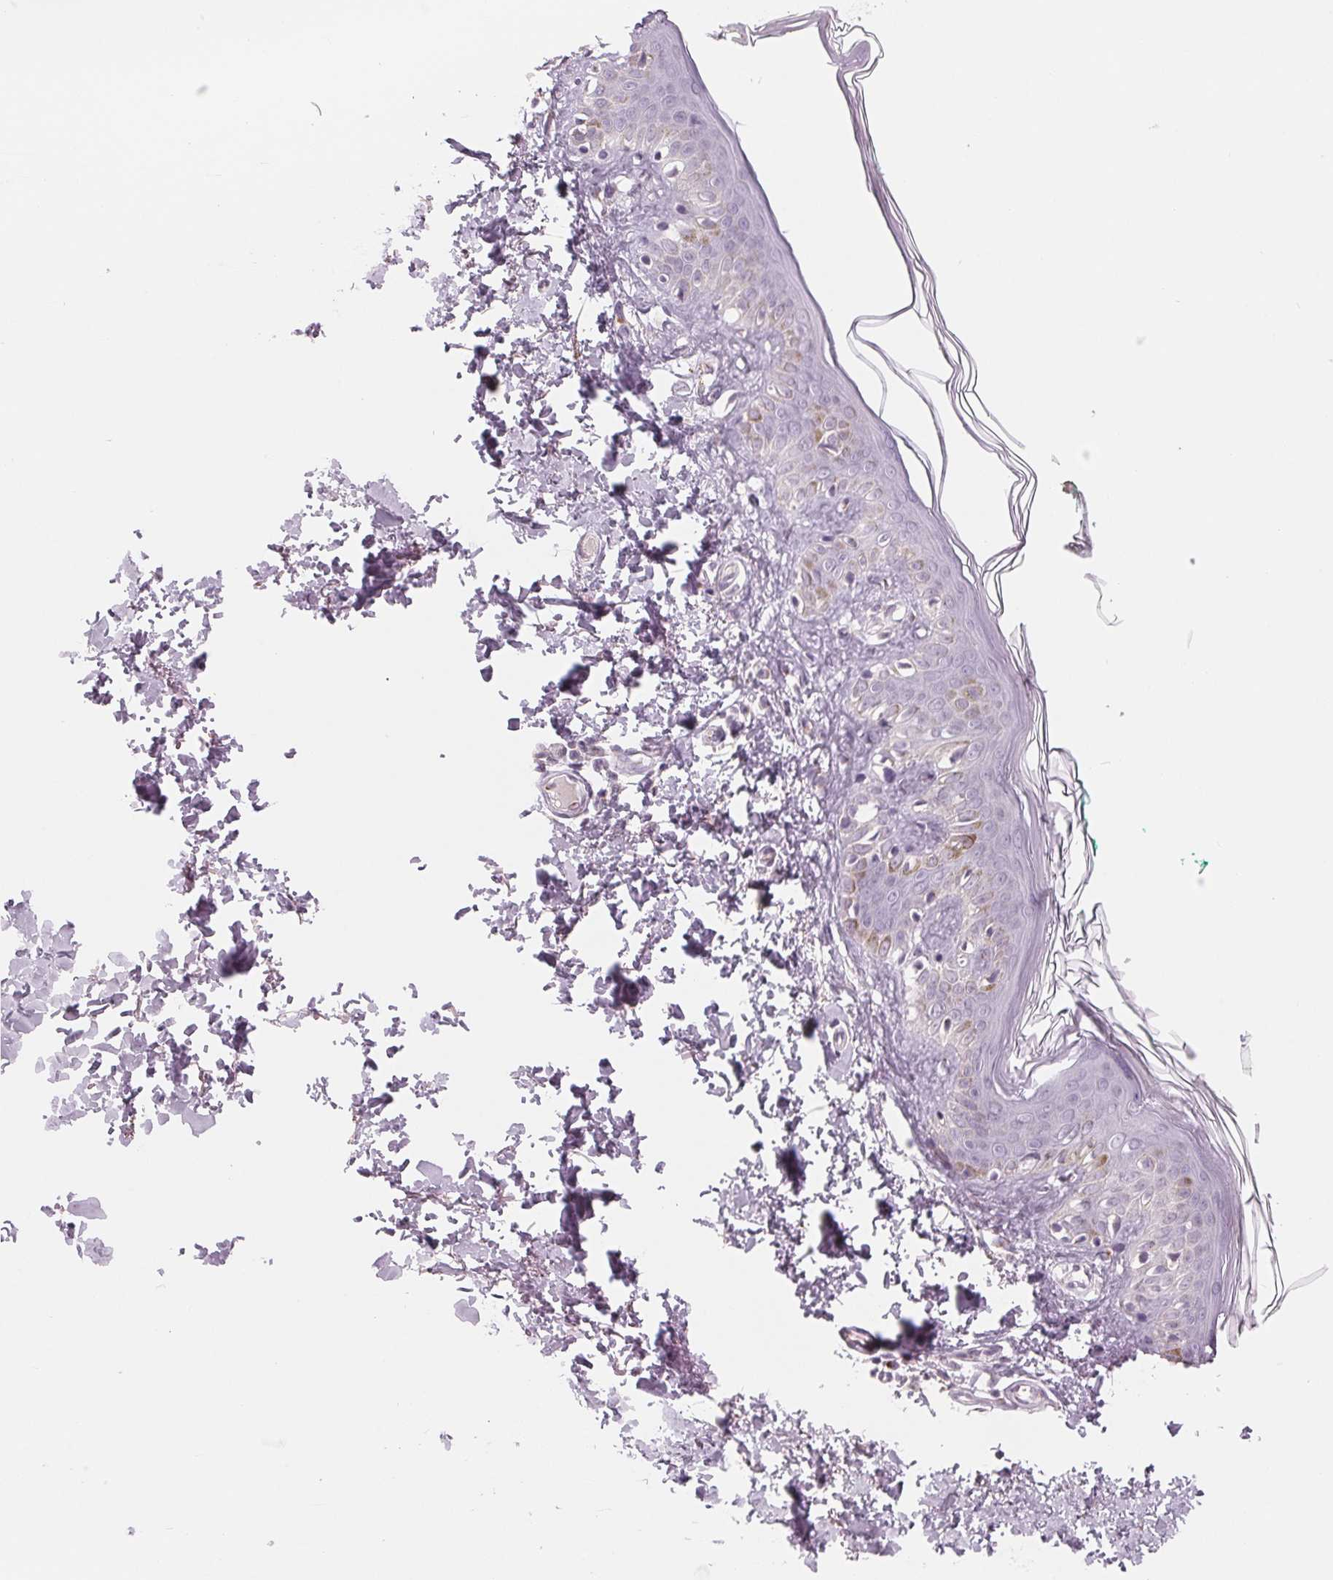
{"staining": {"intensity": "negative", "quantity": "none", "location": "none"}, "tissue": "skin", "cell_type": "Fibroblasts", "image_type": "normal", "snomed": [{"axis": "morphology", "description": "Normal tissue, NOS"}, {"axis": "topography", "description": "Skin"}, {"axis": "topography", "description": "Peripheral nerve tissue"}], "caption": "A high-resolution histopathology image shows immunohistochemistry staining of unremarkable skin, which exhibits no significant staining in fibroblasts. (Stains: DAB IHC with hematoxylin counter stain, Microscopy: brightfield microscopy at high magnification).", "gene": "IL9R", "patient": {"sex": "female", "age": 45}}